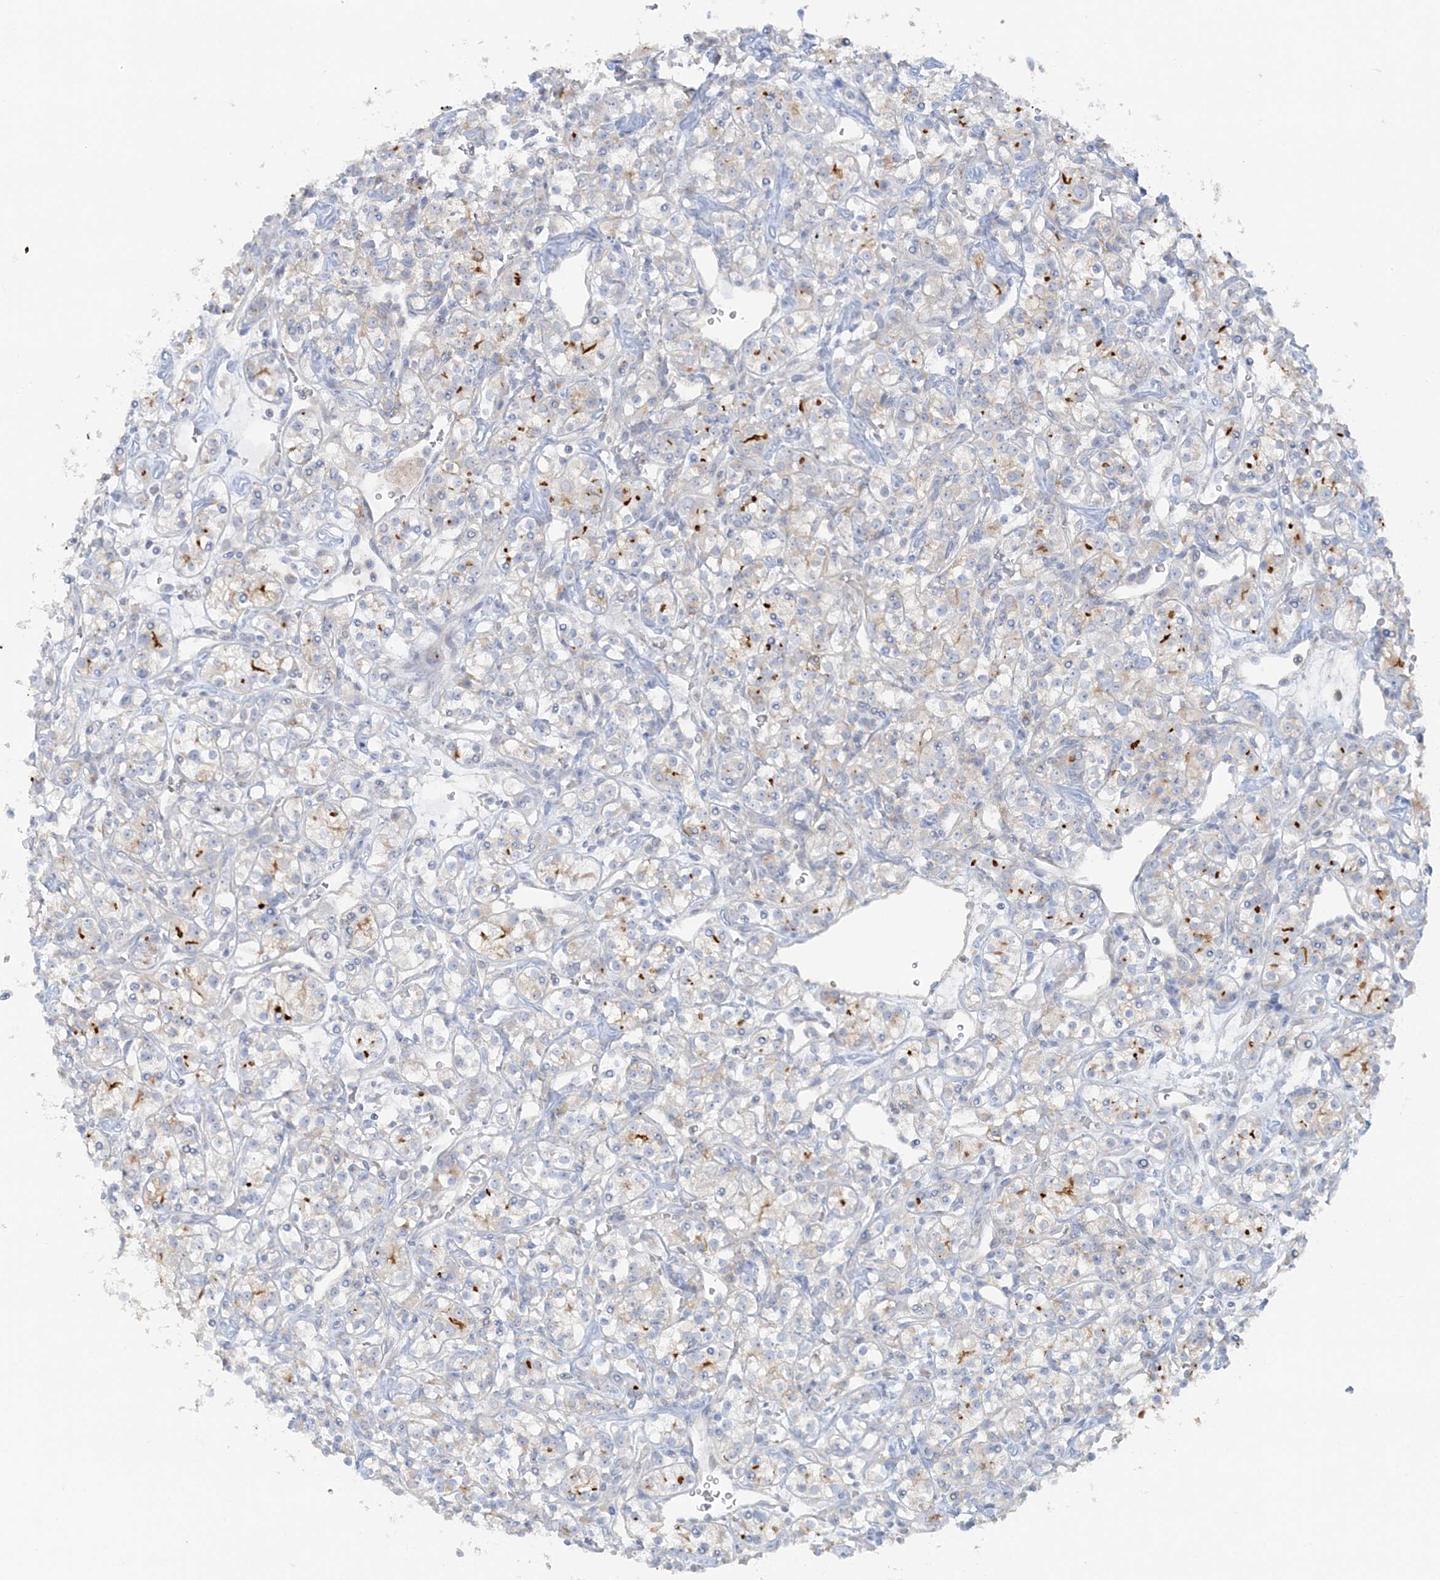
{"staining": {"intensity": "moderate", "quantity": "<25%", "location": "cytoplasmic/membranous"}, "tissue": "renal cancer", "cell_type": "Tumor cells", "image_type": "cancer", "snomed": [{"axis": "morphology", "description": "Adenocarcinoma, NOS"}, {"axis": "topography", "description": "Kidney"}], "caption": "An image of adenocarcinoma (renal) stained for a protein exhibits moderate cytoplasmic/membranous brown staining in tumor cells.", "gene": "TBC1D5", "patient": {"sex": "male", "age": 77}}